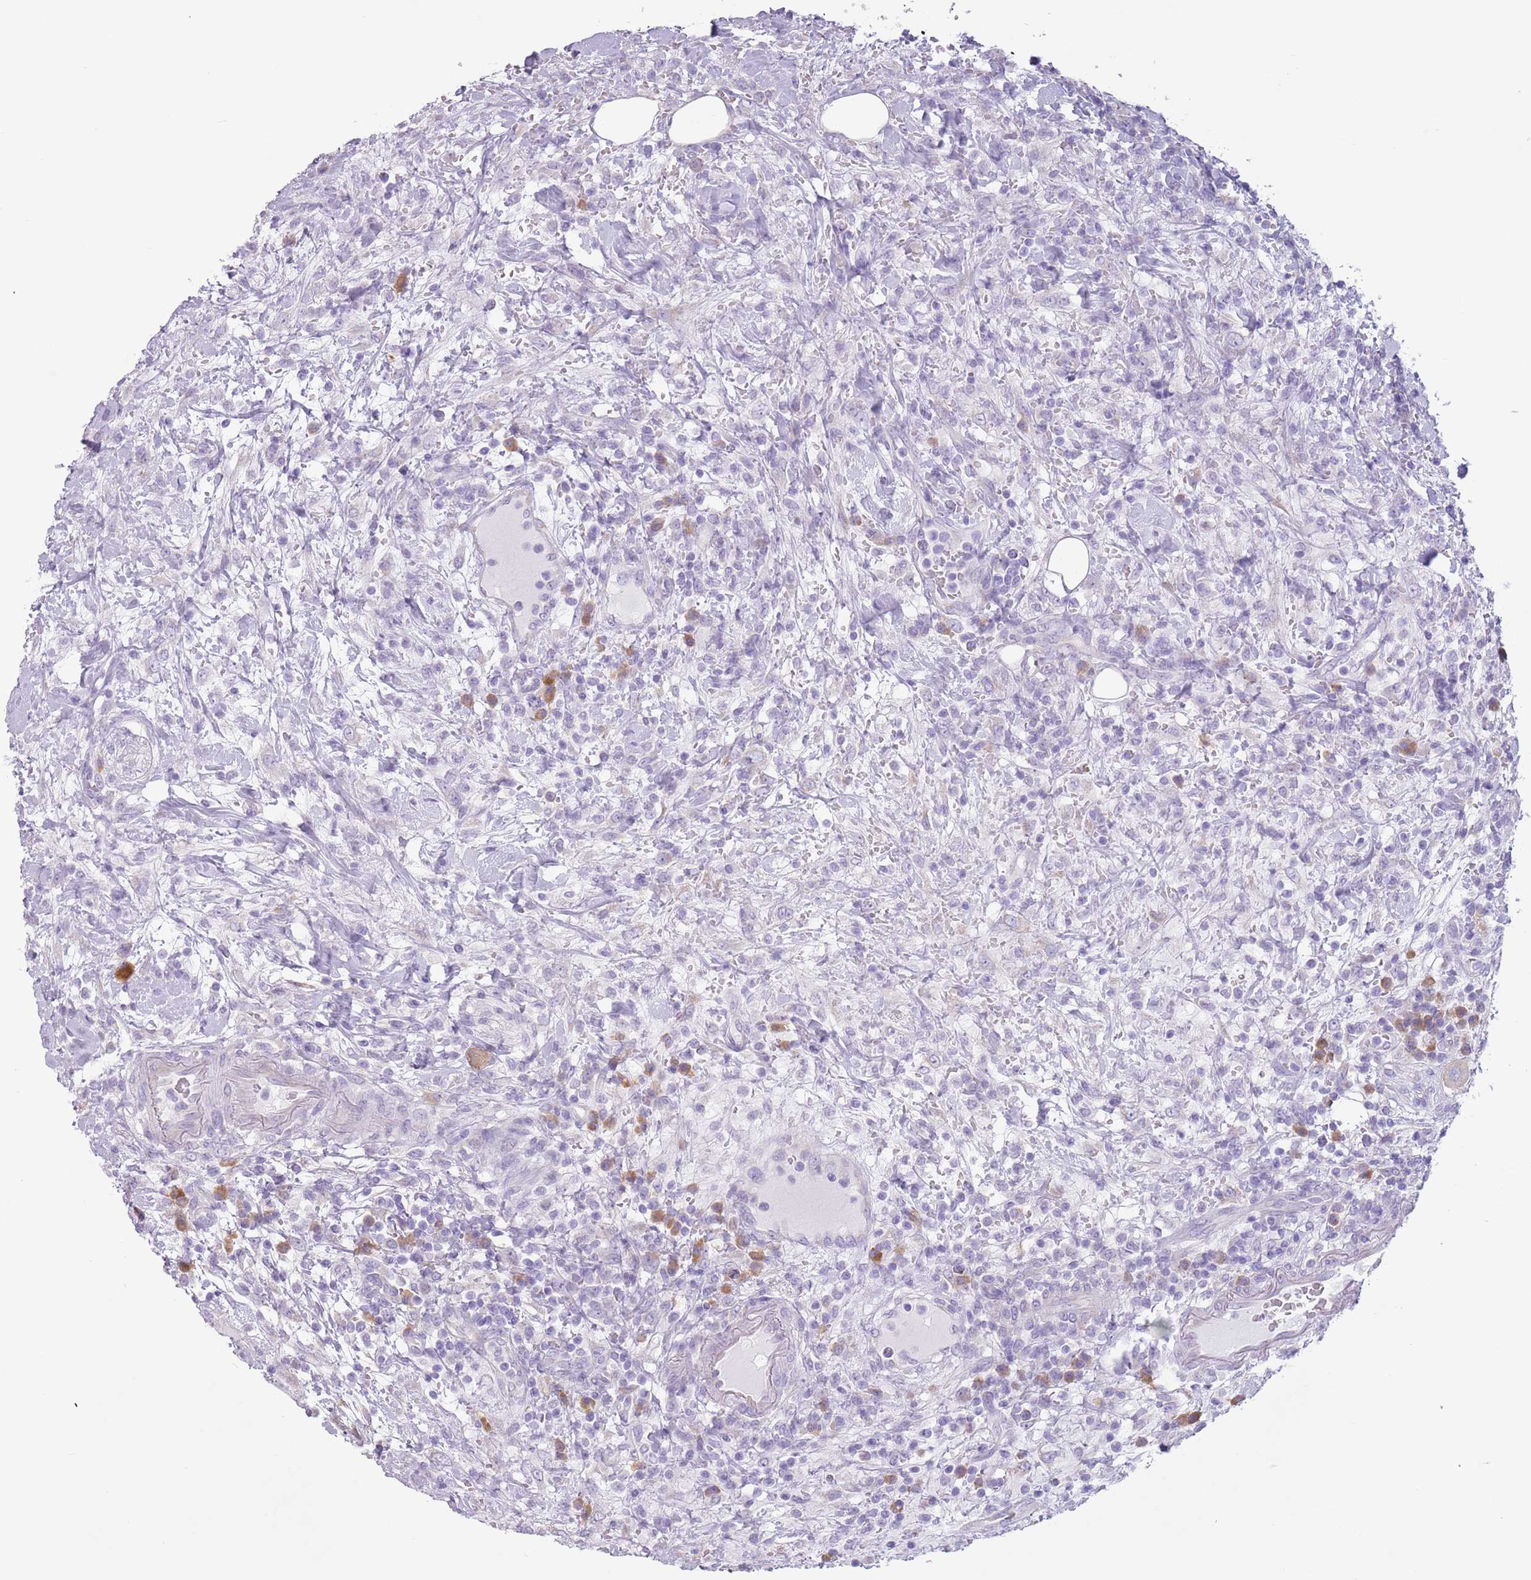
{"staining": {"intensity": "negative", "quantity": "none", "location": "none"}, "tissue": "lymphoma", "cell_type": "Tumor cells", "image_type": "cancer", "snomed": [{"axis": "morphology", "description": "Malignant lymphoma, non-Hodgkin's type, High grade"}, {"axis": "topography", "description": "Colon"}], "caption": "Photomicrograph shows no significant protein staining in tumor cells of high-grade malignant lymphoma, non-Hodgkin's type.", "gene": "HYOU1", "patient": {"sex": "female", "age": 53}}